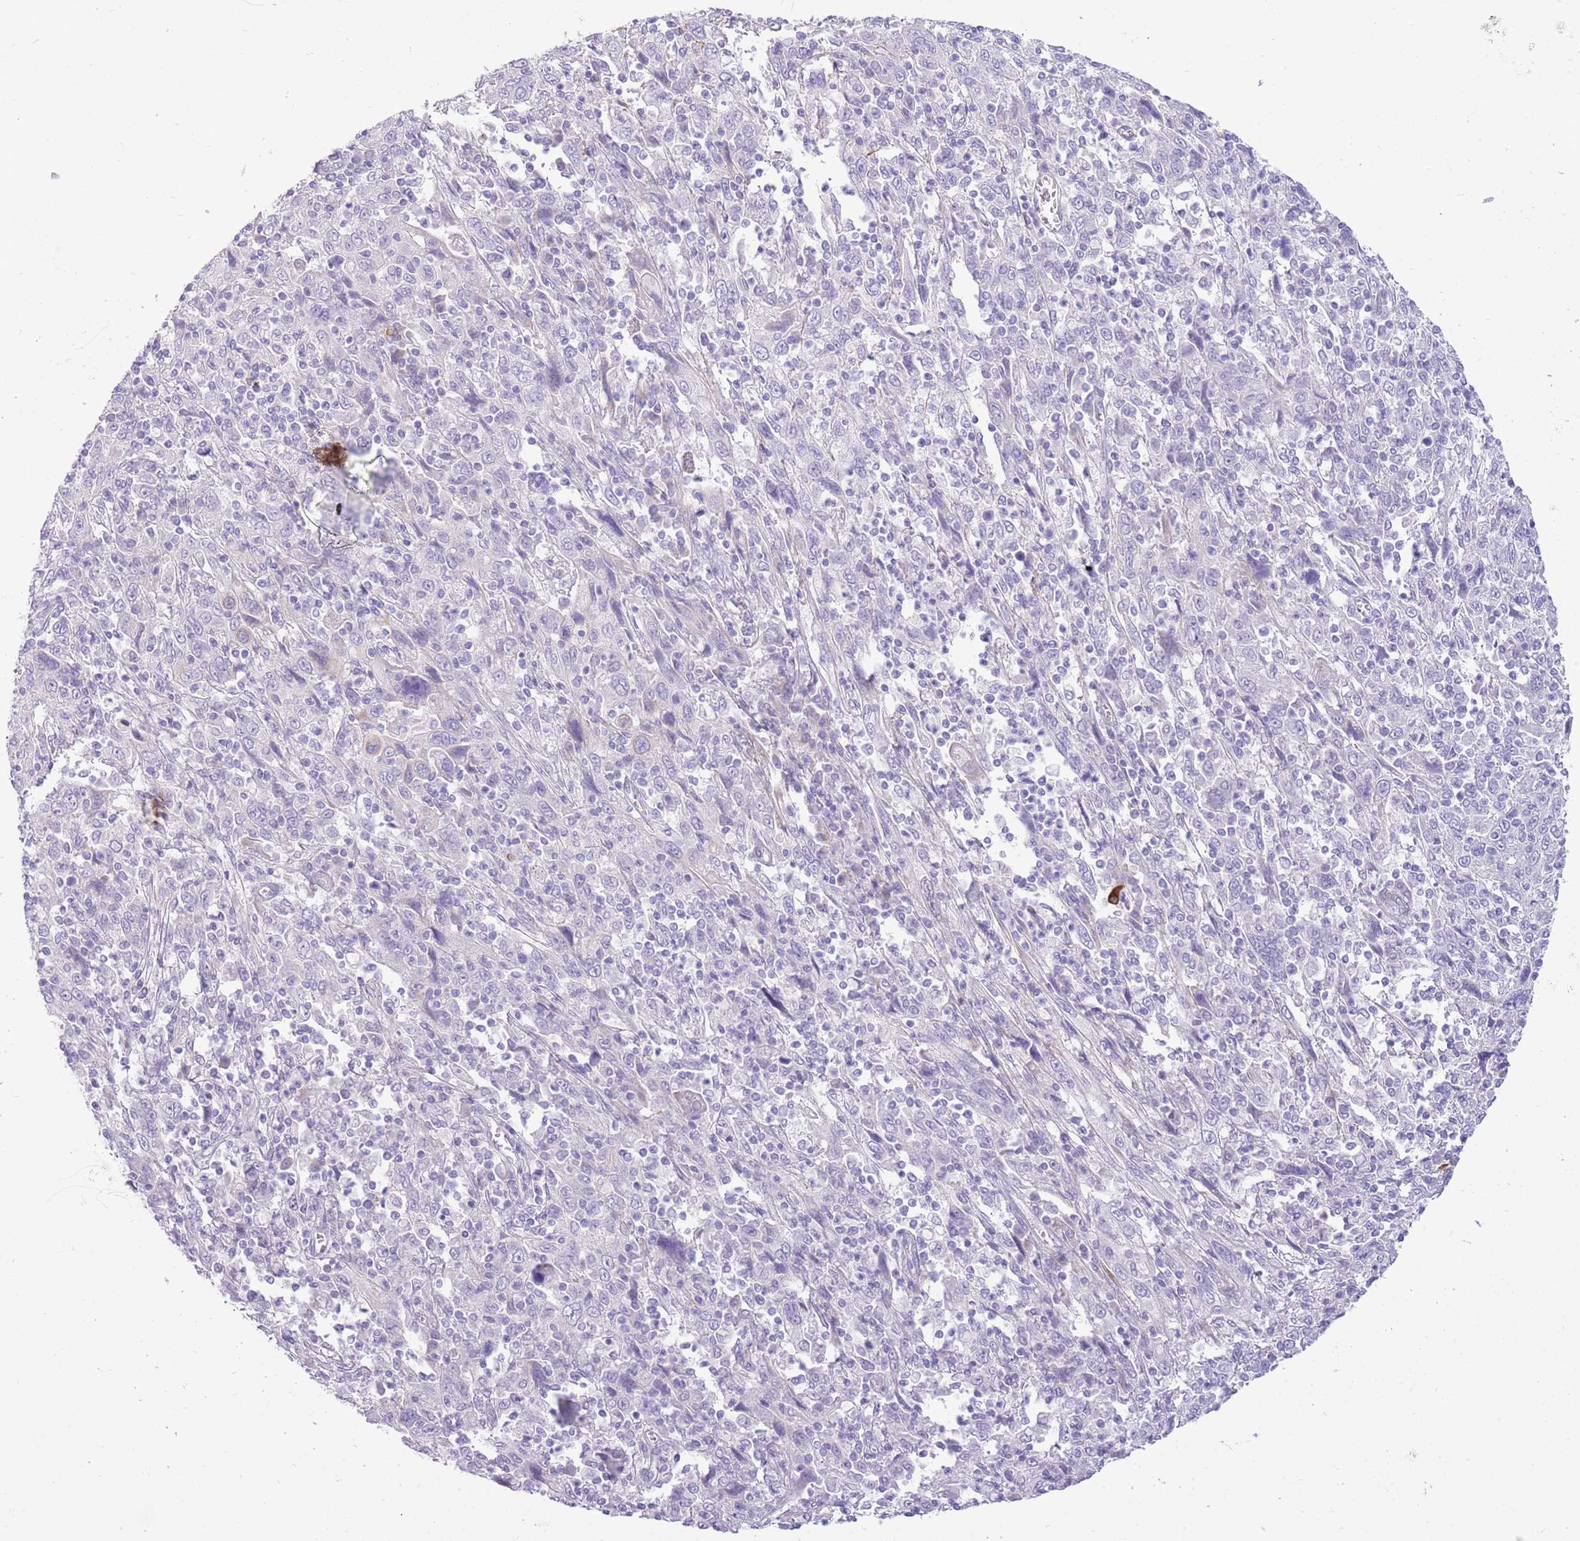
{"staining": {"intensity": "negative", "quantity": "none", "location": "none"}, "tissue": "cervical cancer", "cell_type": "Tumor cells", "image_type": "cancer", "snomed": [{"axis": "morphology", "description": "Squamous cell carcinoma, NOS"}, {"axis": "topography", "description": "Cervix"}], "caption": "Immunohistochemistry image of neoplastic tissue: human cervical cancer stained with DAB displays no significant protein positivity in tumor cells.", "gene": "ZC4H2", "patient": {"sex": "female", "age": 46}}